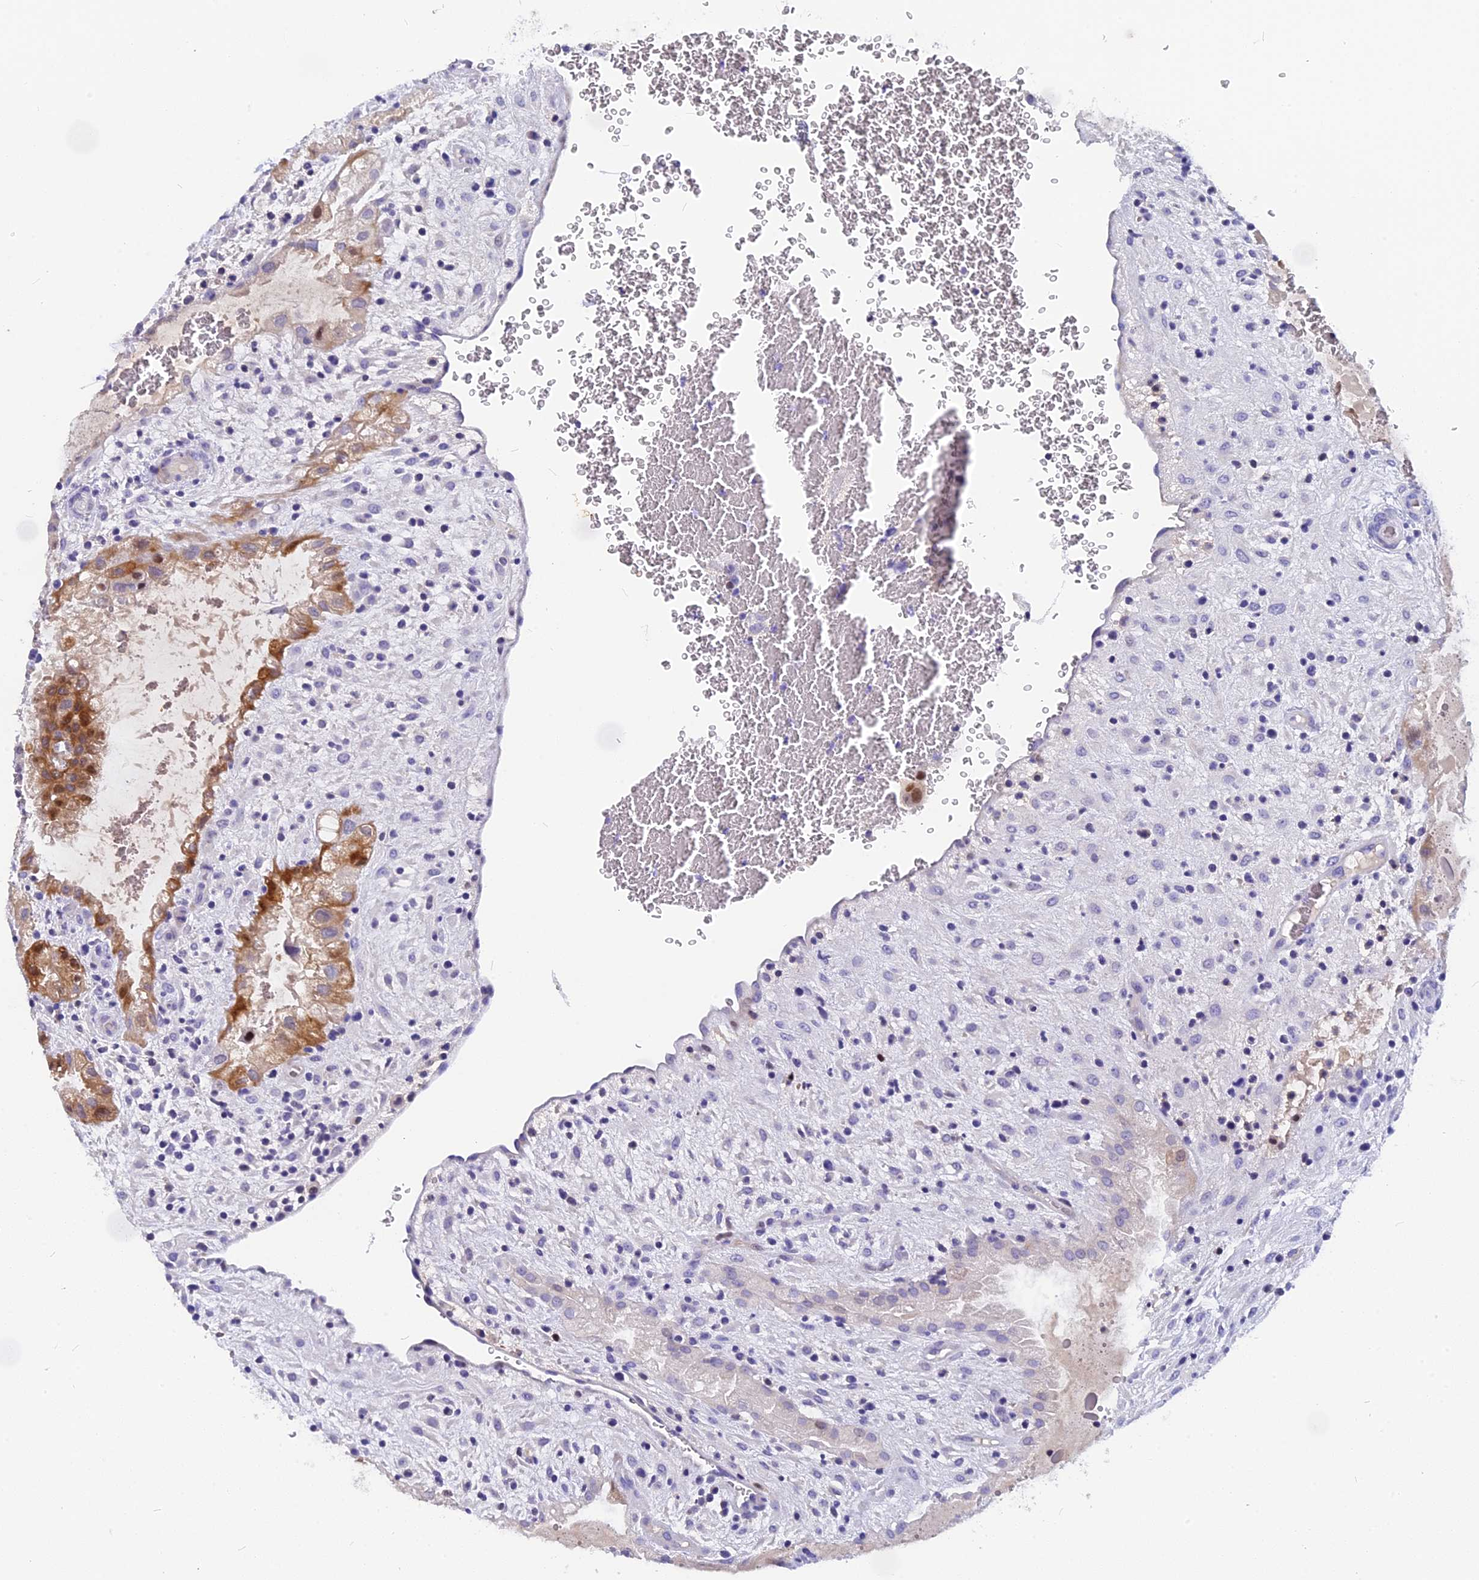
{"staining": {"intensity": "negative", "quantity": "none", "location": "none"}, "tissue": "placenta", "cell_type": "Decidual cells", "image_type": "normal", "snomed": [{"axis": "morphology", "description": "Normal tissue, NOS"}, {"axis": "topography", "description": "Placenta"}], "caption": "Immunohistochemistry (IHC) of unremarkable placenta demonstrates no staining in decidual cells.", "gene": "NKPD1", "patient": {"sex": "female", "age": 35}}